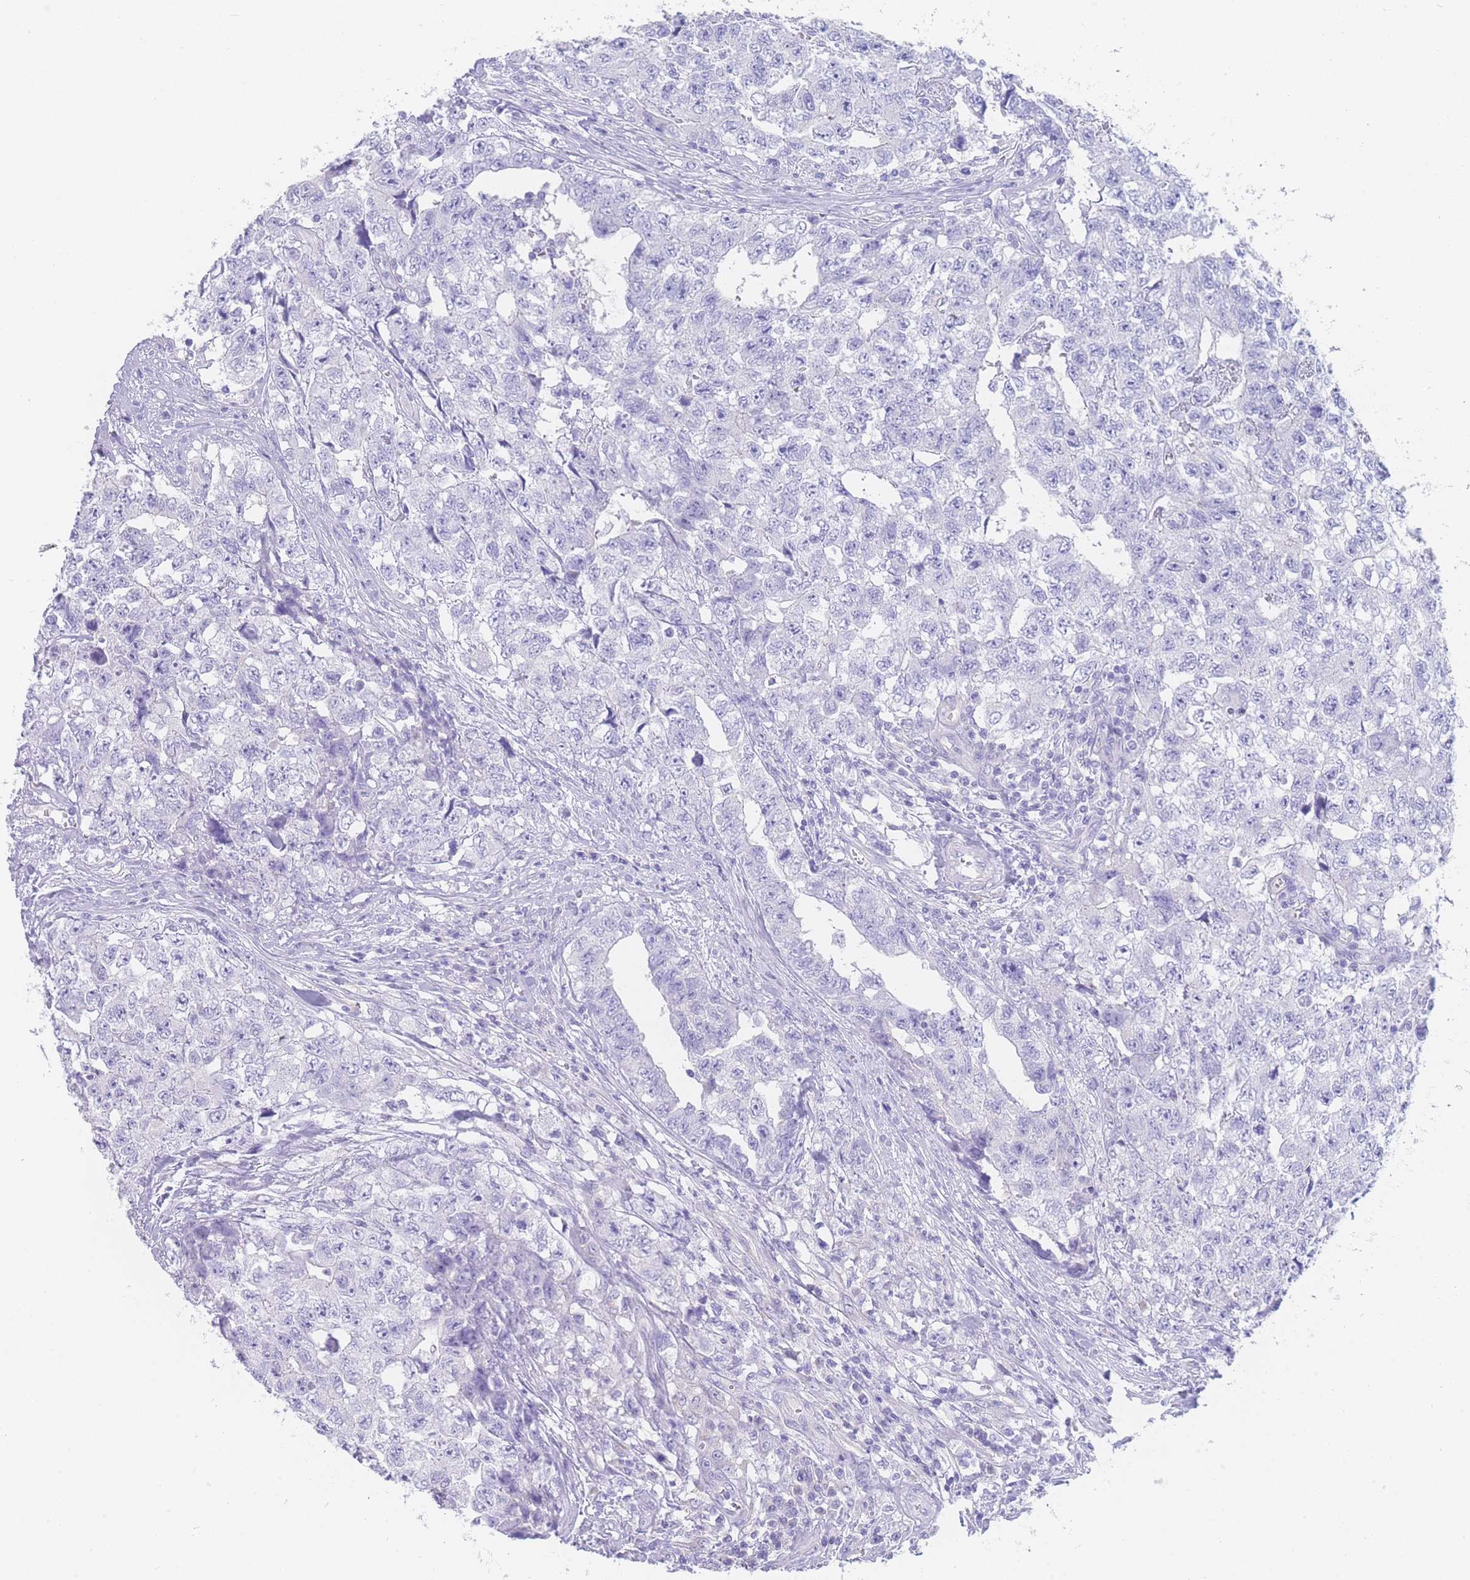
{"staining": {"intensity": "negative", "quantity": "none", "location": "none"}, "tissue": "testis cancer", "cell_type": "Tumor cells", "image_type": "cancer", "snomed": [{"axis": "morphology", "description": "Carcinoma, Embryonal, NOS"}, {"axis": "topography", "description": "Testis"}], "caption": "Human embryonal carcinoma (testis) stained for a protein using immunohistochemistry reveals no expression in tumor cells.", "gene": "LZTFL1", "patient": {"sex": "male", "age": 31}}